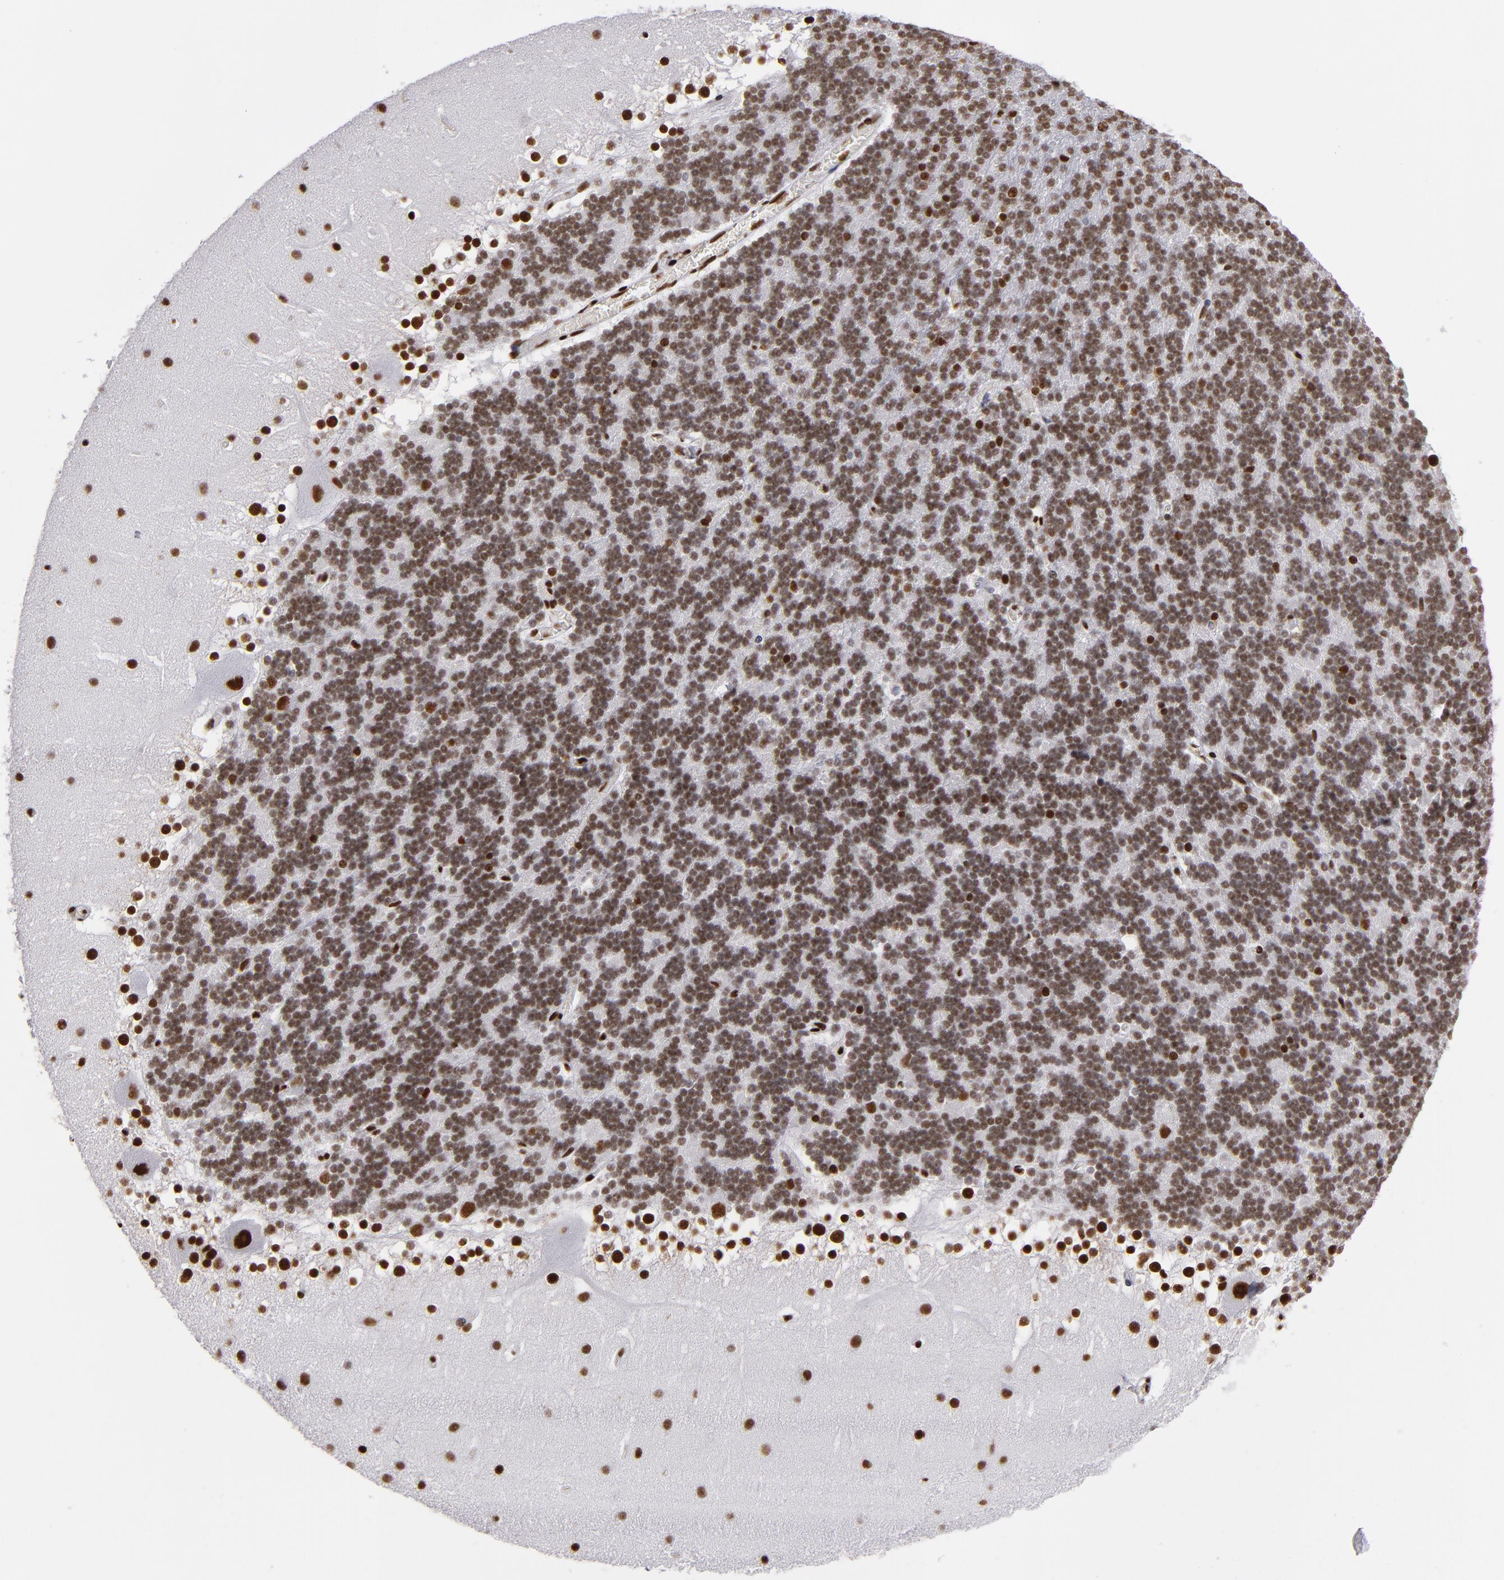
{"staining": {"intensity": "strong", "quantity": ">75%", "location": "nuclear"}, "tissue": "cerebellum", "cell_type": "Cells in granular layer", "image_type": "normal", "snomed": [{"axis": "morphology", "description": "Normal tissue, NOS"}, {"axis": "topography", "description": "Cerebellum"}], "caption": "Normal cerebellum was stained to show a protein in brown. There is high levels of strong nuclear positivity in approximately >75% of cells in granular layer.", "gene": "MRE11", "patient": {"sex": "female", "age": 19}}